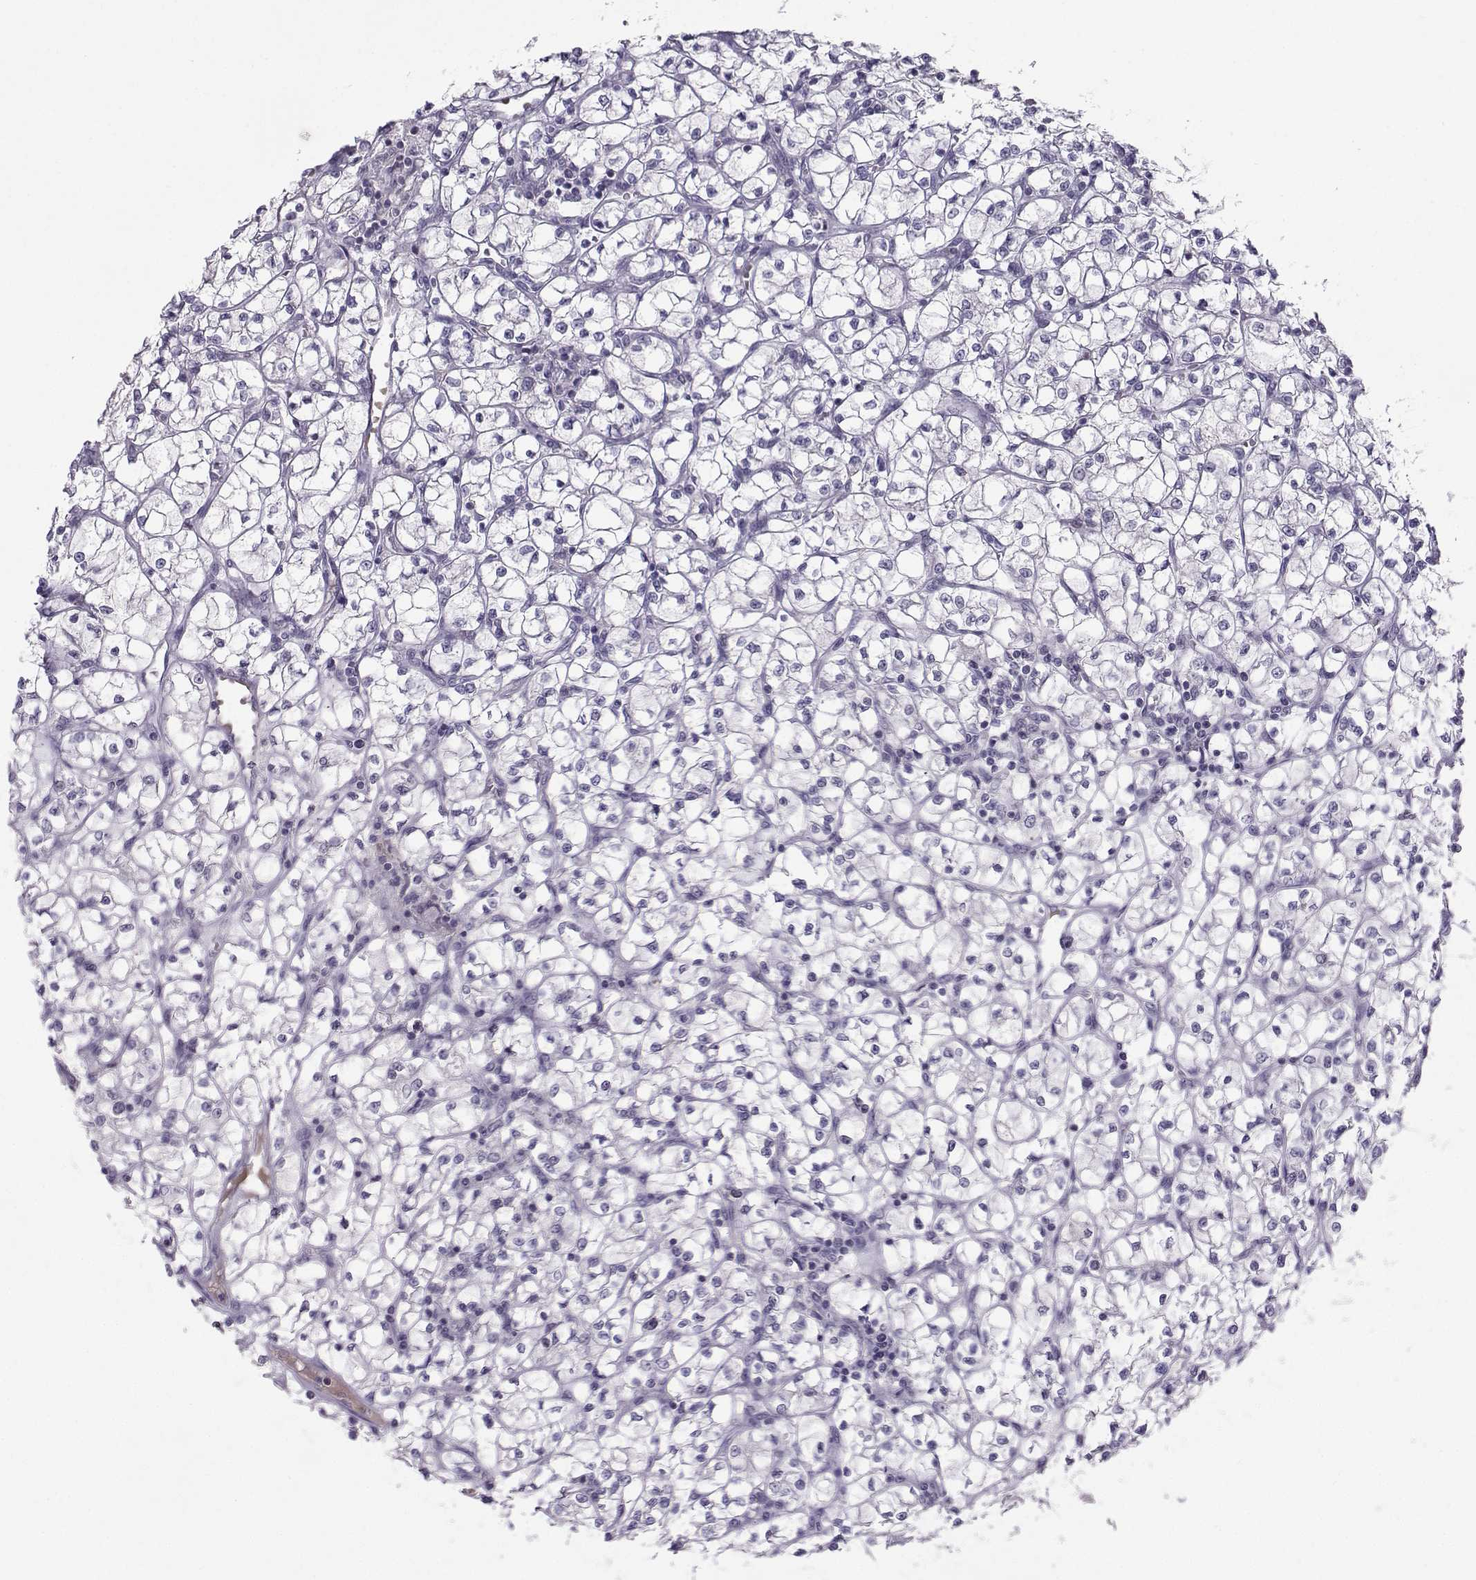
{"staining": {"intensity": "negative", "quantity": "none", "location": "none"}, "tissue": "renal cancer", "cell_type": "Tumor cells", "image_type": "cancer", "snomed": [{"axis": "morphology", "description": "Adenocarcinoma, NOS"}, {"axis": "topography", "description": "Kidney"}], "caption": "Renal cancer (adenocarcinoma) was stained to show a protein in brown. There is no significant staining in tumor cells.", "gene": "LHX1", "patient": {"sex": "female", "age": 64}}